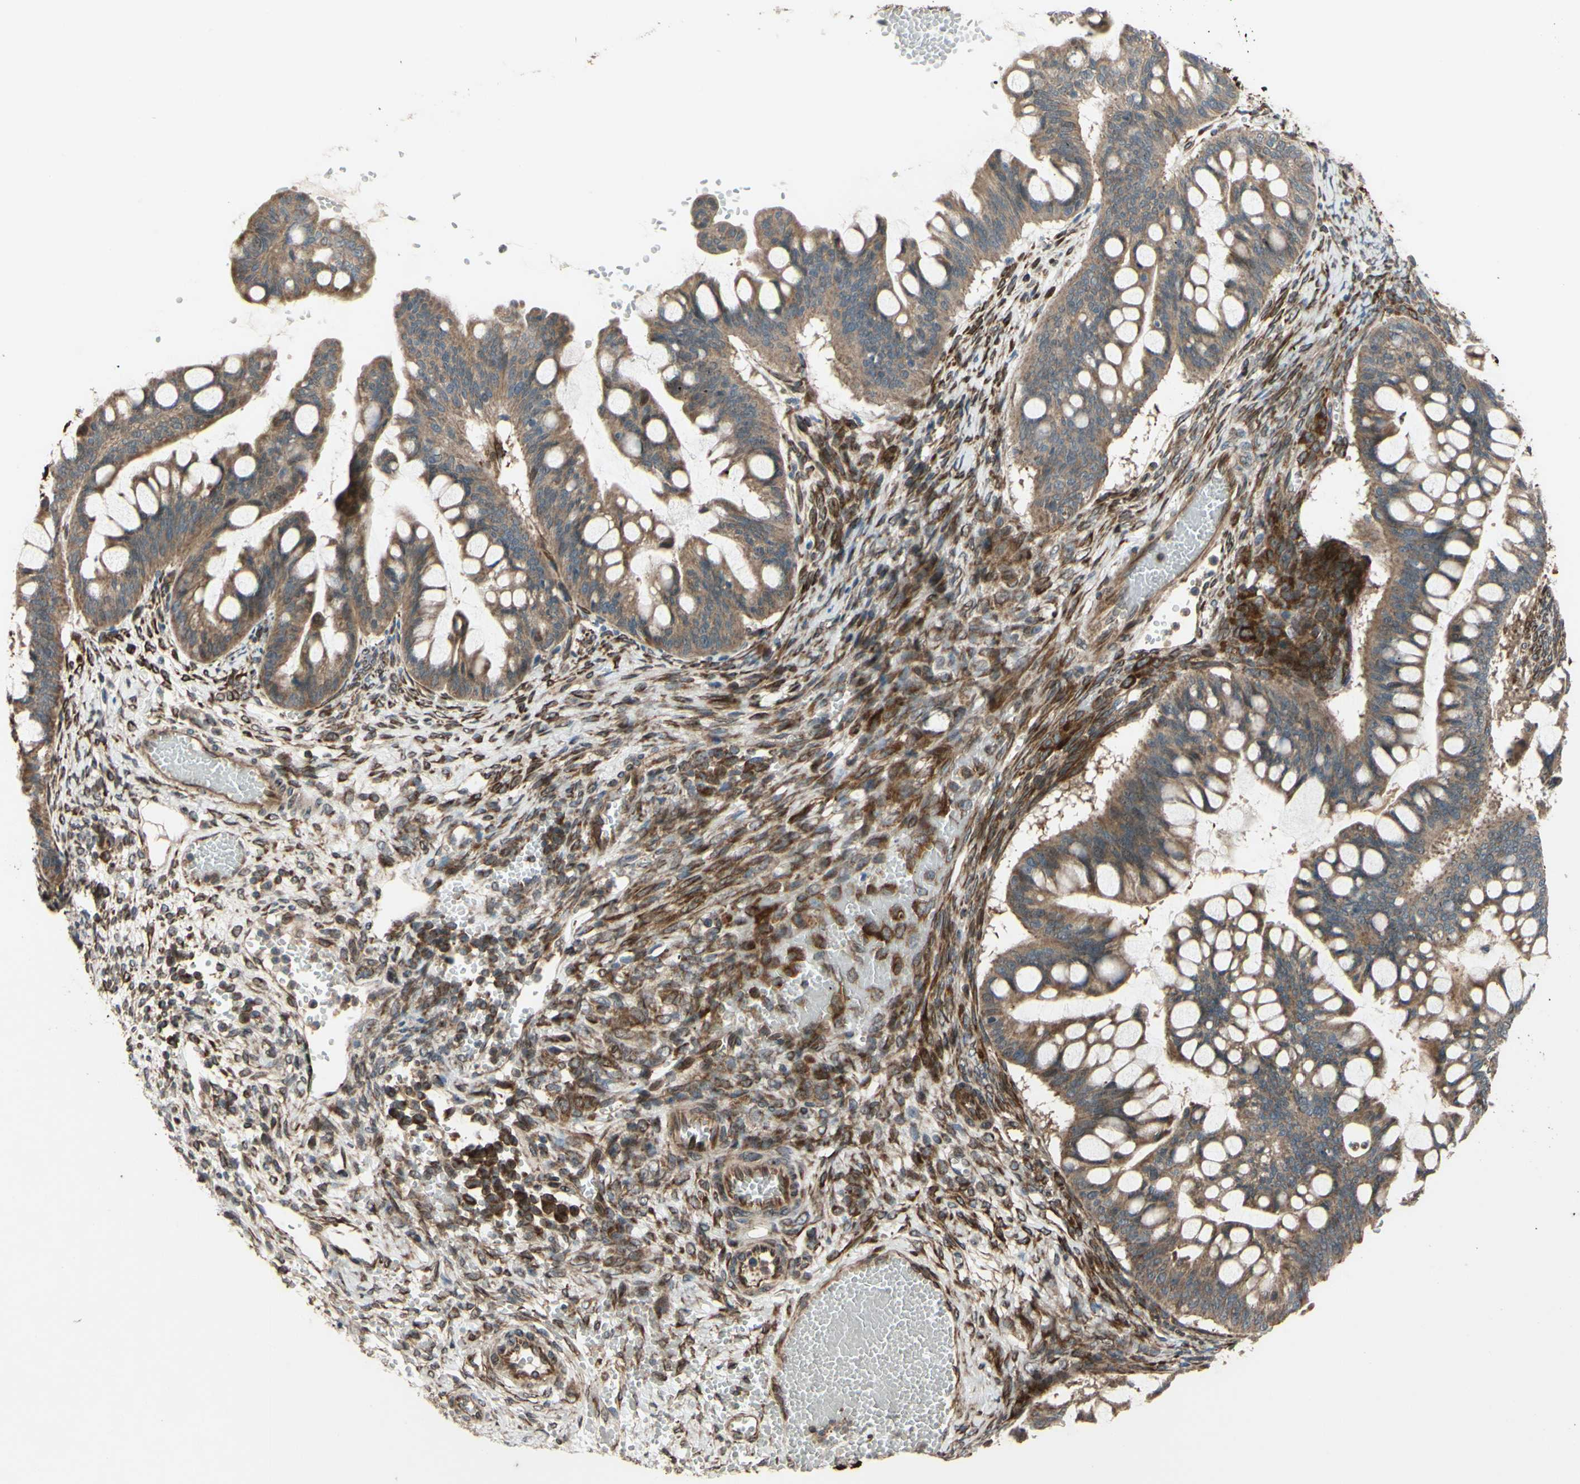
{"staining": {"intensity": "moderate", "quantity": ">75%", "location": "cytoplasmic/membranous"}, "tissue": "ovarian cancer", "cell_type": "Tumor cells", "image_type": "cancer", "snomed": [{"axis": "morphology", "description": "Cystadenocarcinoma, mucinous, NOS"}, {"axis": "topography", "description": "Ovary"}], "caption": "Immunohistochemistry of ovarian cancer (mucinous cystadenocarcinoma) reveals medium levels of moderate cytoplasmic/membranous expression in approximately >75% of tumor cells.", "gene": "PRAF2", "patient": {"sex": "female", "age": 73}}